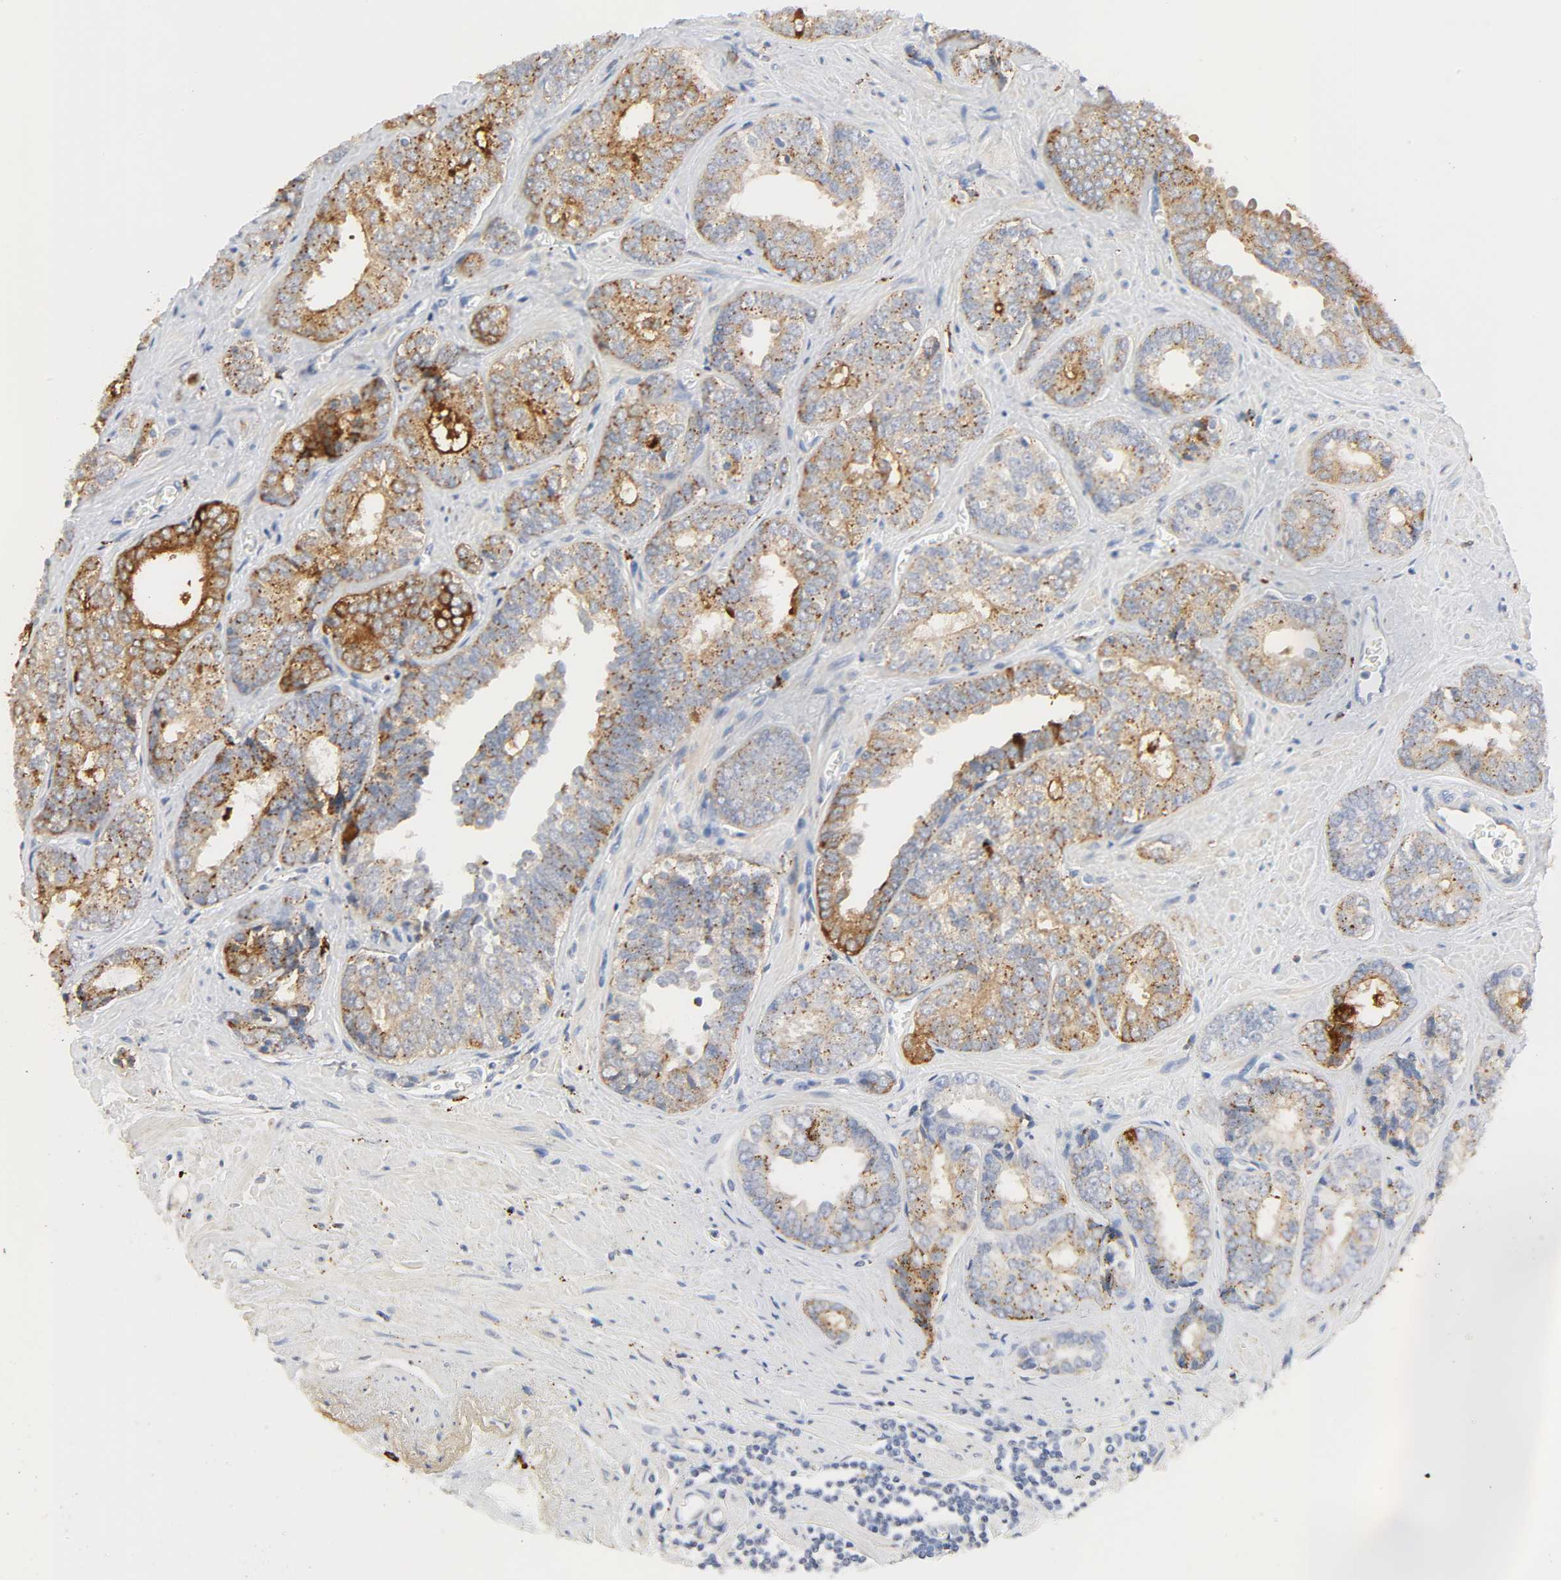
{"staining": {"intensity": "moderate", "quantity": "25%-75%", "location": "cytoplasmic/membranous"}, "tissue": "prostate cancer", "cell_type": "Tumor cells", "image_type": "cancer", "snomed": [{"axis": "morphology", "description": "Adenocarcinoma, High grade"}, {"axis": "topography", "description": "Prostate"}], "caption": "This micrograph displays immunohistochemistry (IHC) staining of prostate cancer (high-grade adenocarcinoma), with medium moderate cytoplasmic/membranous expression in about 25%-75% of tumor cells.", "gene": "MAGEB17", "patient": {"sex": "male", "age": 67}}